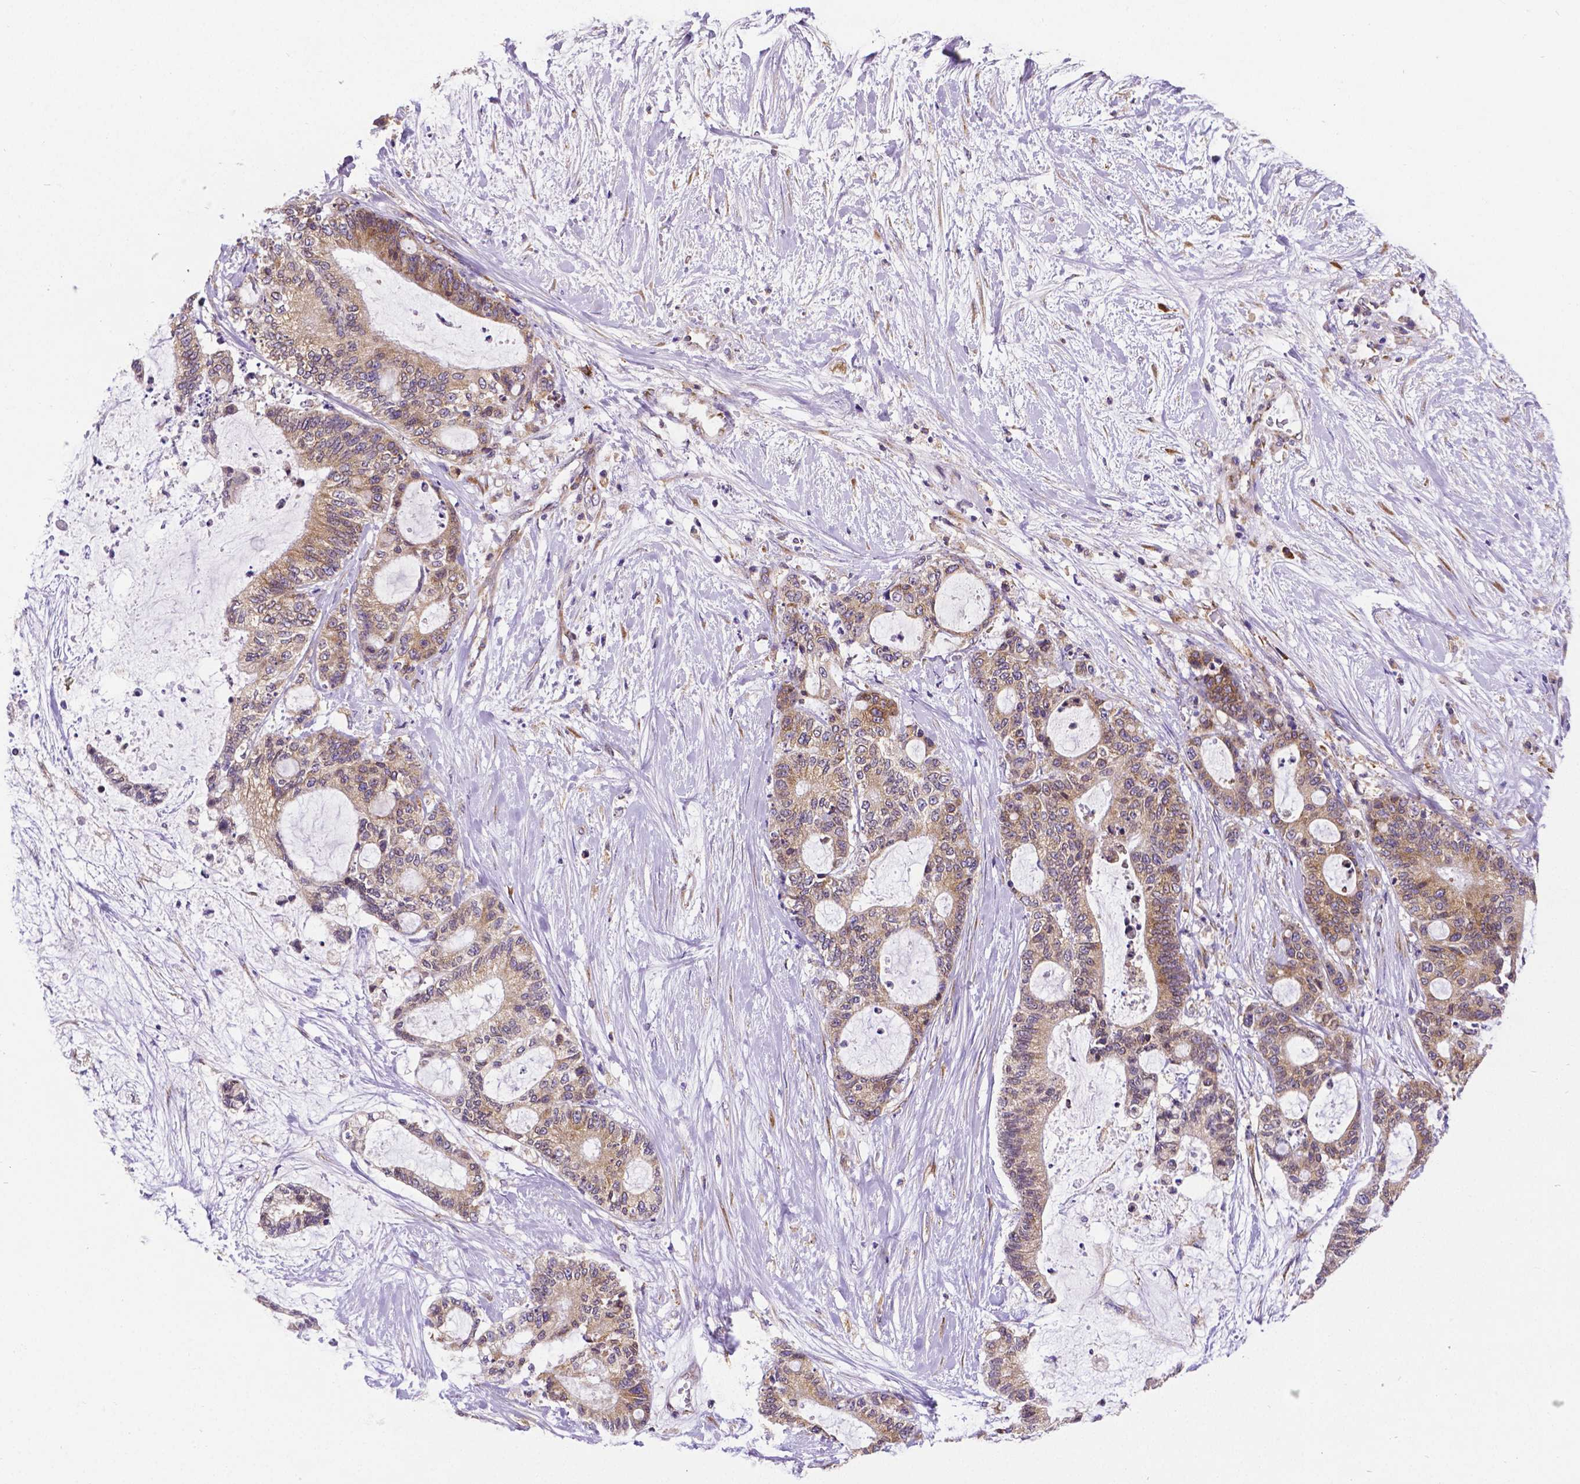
{"staining": {"intensity": "moderate", "quantity": ">75%", "location": "cytoplasmic/membranous"}, "tissue": "liver cancer", "cell_type": "Tumor cells", "image_type": "cancer", "snomed": [{"axis": "morphology", "description": "Normal tissue, NOS"}, {"axis": "morphology", "description": "Cholangiocarcinoma"}, {"axis": "topography", "description": "Liver"}, {"axis": "topography", "description": "Peripheral nerve tissue"}], "caption": "The photomicrograph reveals immunohistochemical staining of cholangiocarcinoma (liver). There is moderate cytoplasmic/membranous positivity is present in approximately >75% of tumor cells.", "gene": "MTDH", "patient": {"sex": "female", "age": 73}}